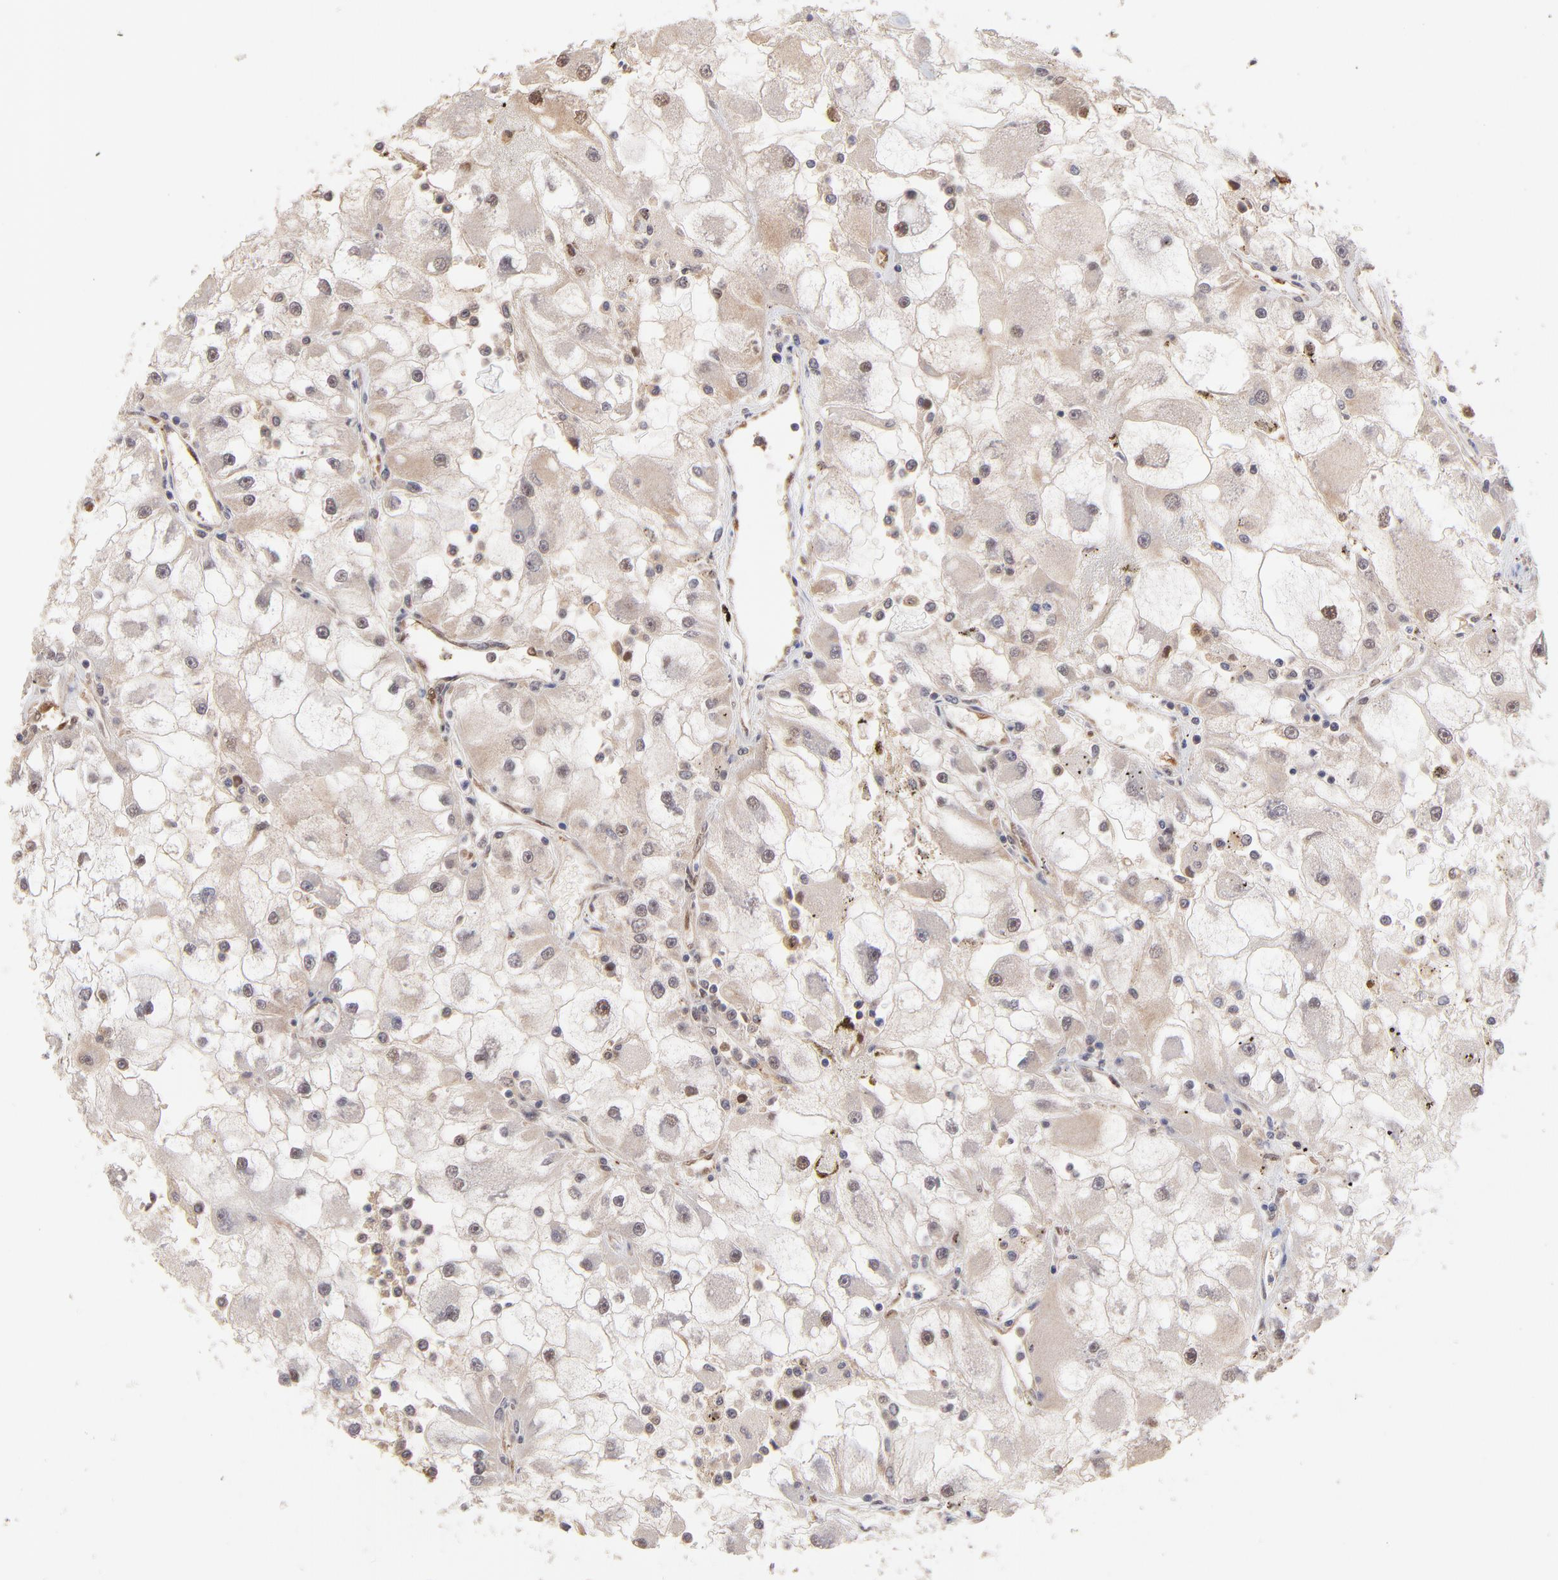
{"staining": {"intensity": "moderate", "quantity": "25%-75%", "location": "cytoplasmic/membranous,nuclear"}, "tissue": "renal cancer", "cell_type": "Tumor cells", "image_type": "cancer", "snomed": [{"axis": "morphology", "description": "Adenocarcinoma, NOS"}, {"axis": "topography", "description": "Kidney"}], "caption": "The immunohistochemical stain labels moderate cytoplasmic/membranous and nuclear staining in tumor cells of renal adenocarcinoma tissue.", "gene": "PSMD14", "patient": {"sex": "female", "age": 73}}